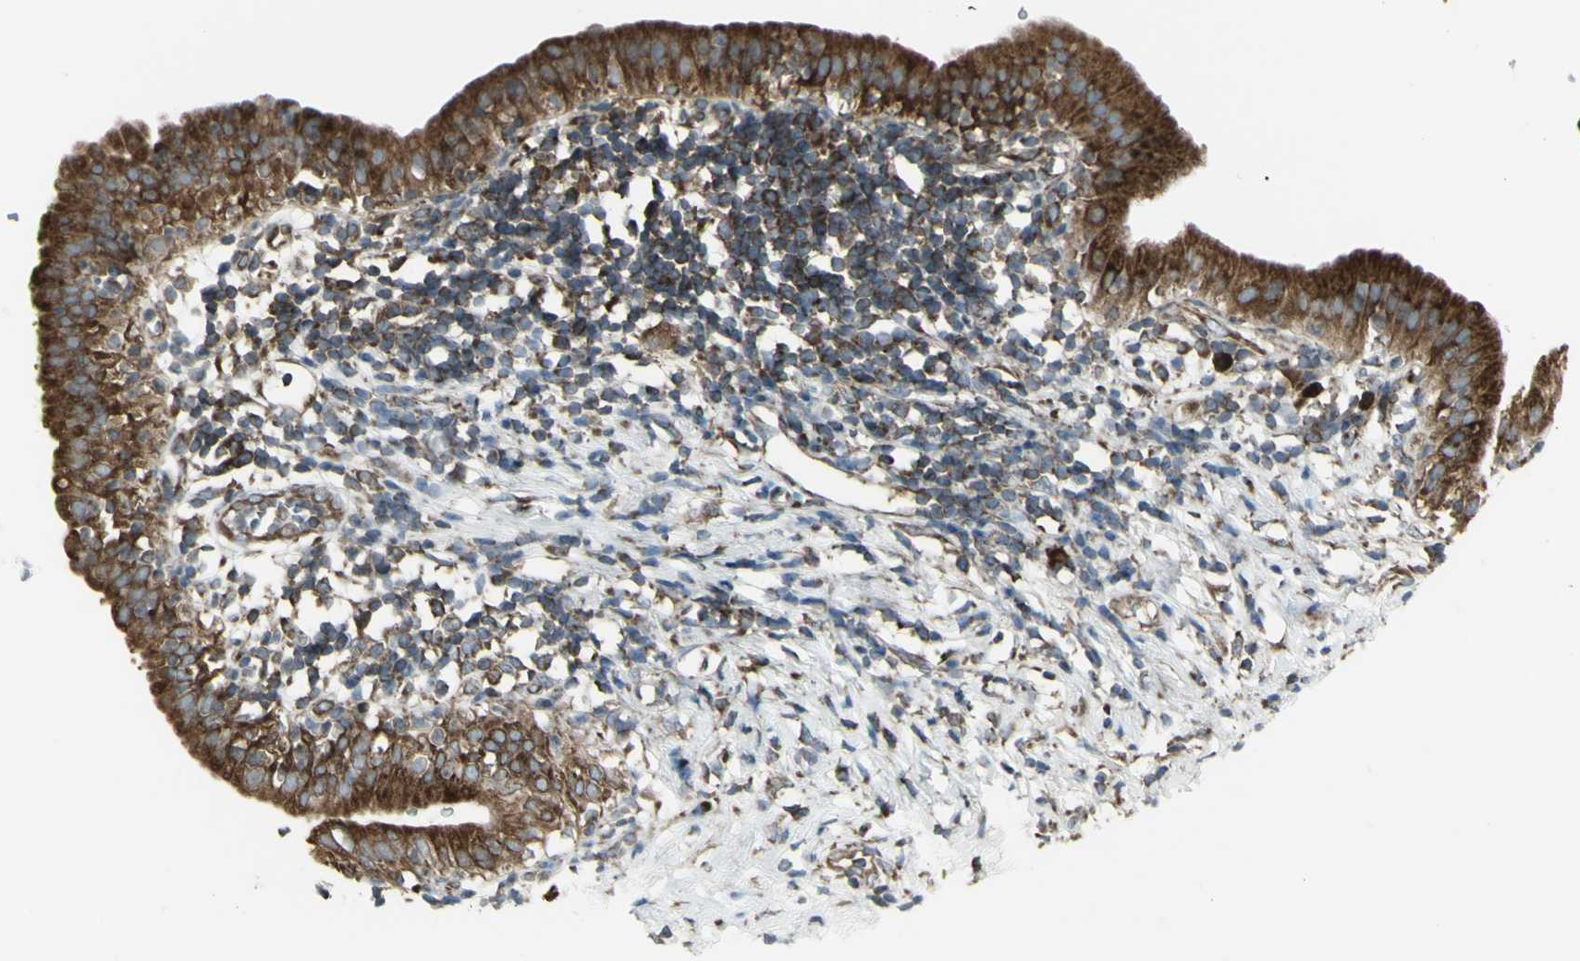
{"staining": {"intensity": "strong", "quantity": ">75%", "location": "cytoplasmic/membranous"}, "tissue": "pancreatic cancer", "cell_type": "Tumor cells", "image_type": "cancer", "snomed": [{"axis": "morphology", "description": "Adenocarcinoma, NOS"}, {"axis": "morphology", "description": "Adenocarcinoma, metastatic, NOS"}, {"axis": "topography", "description": "Lymph node"}, {"axis": "topography", "description": "Pancreas"}, {"axis": "topography", "description": "Duodenum"}], "caption": "Tumor cells show high levels of strong cytoplasmic/membranous staining in approximately >75% of cells in human pancreatic cancer (metastatic adenocarcinoma).", "gene": "FKBP3", "patient": {"sex": "female", "age": 64}}